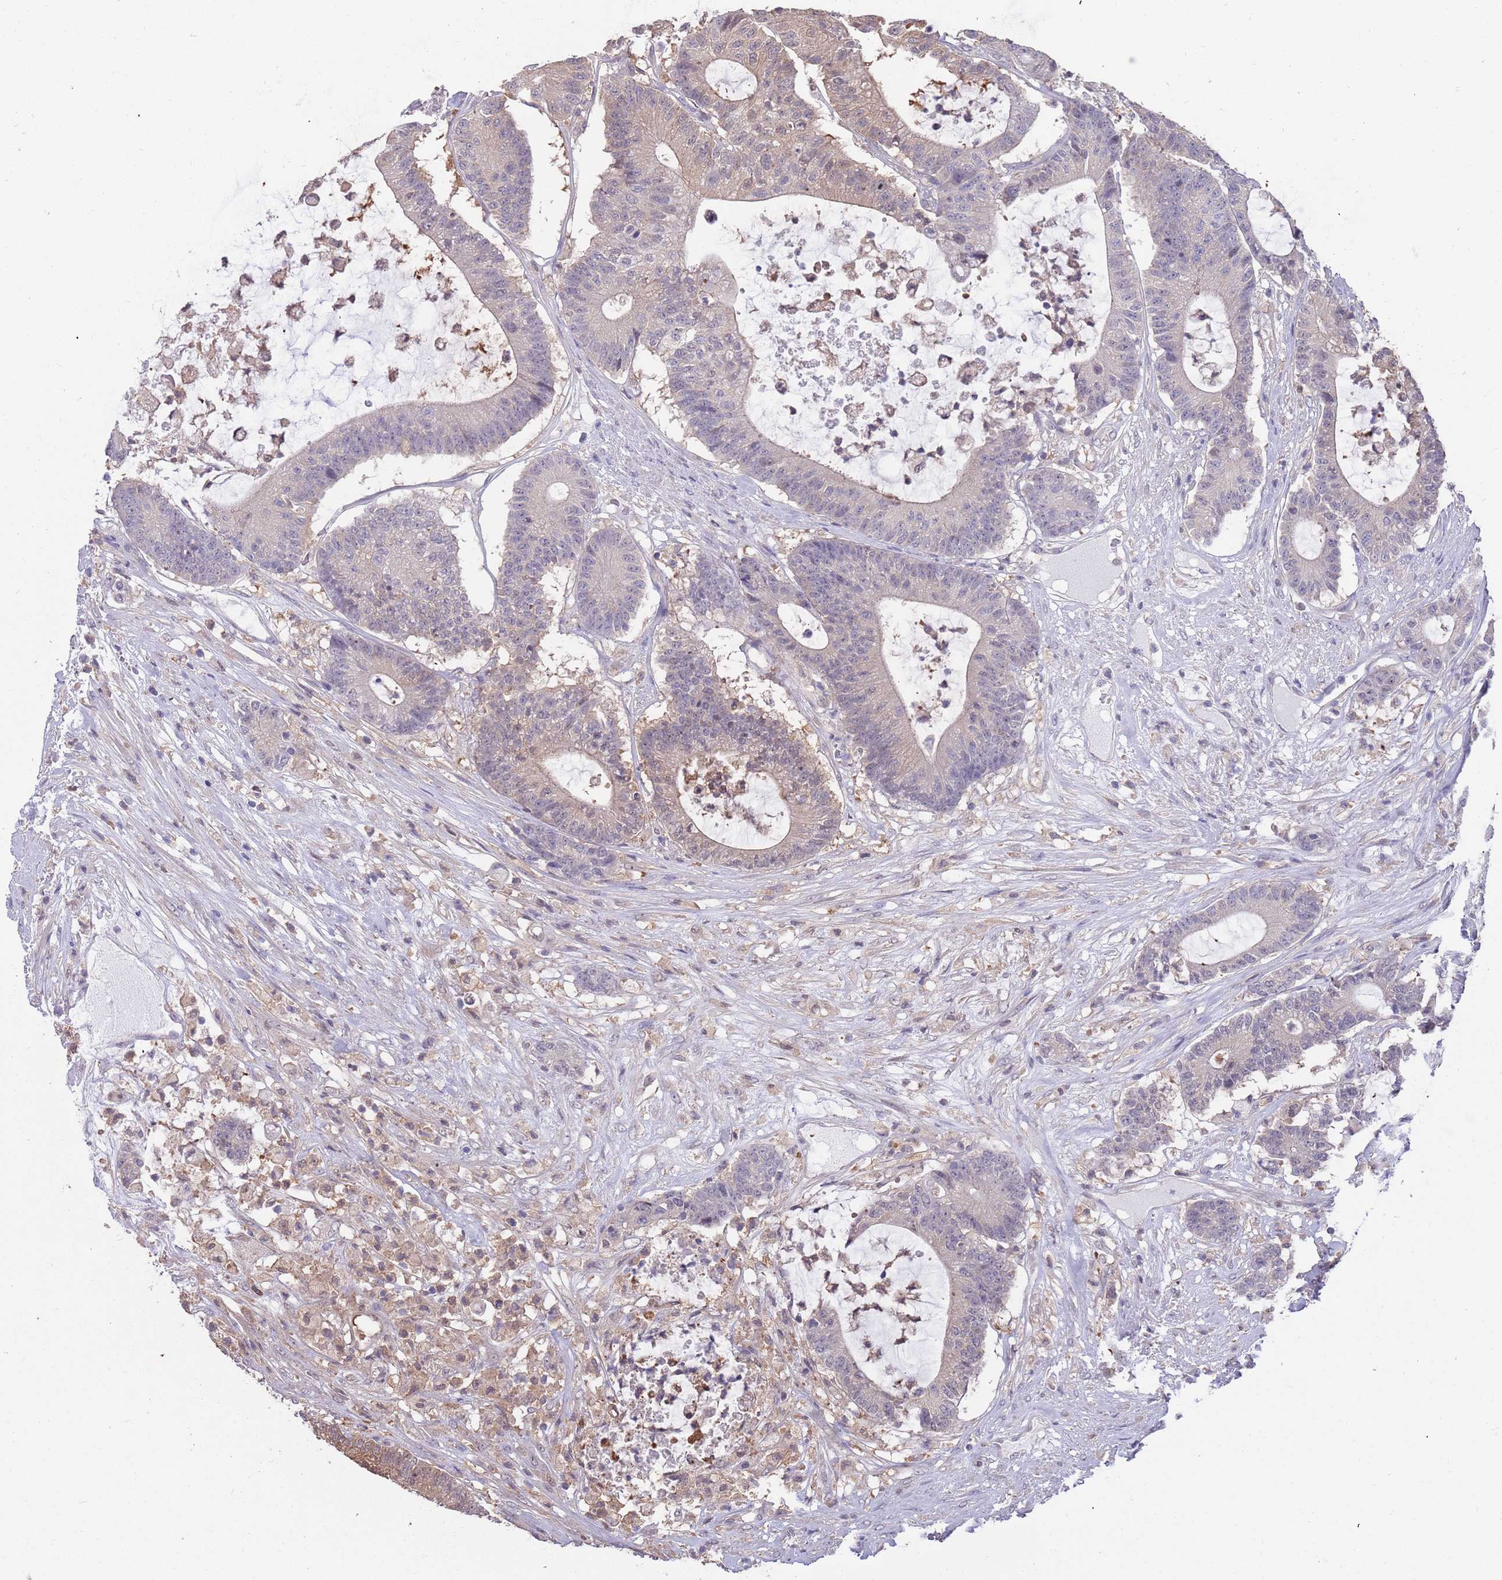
{"staining": {"intensity": "weak", "quantity": "25%-75%", "location": "cytoplasmic/membranous"}, "tissue": "colorectal cancer", "cell_type": "Tumor cells", "image_type": "cancer", "snomed": [{"axis": "morphology", "description": "Adenocarcinoma, NOS"}, {"axis": "topography", "description": "Colon"}], "caption": "This is a micrograph of immunohistochemistry (IHC) staining of colorectal cancer, which shows weak staining in the cytoplasmic/membranous of tumor cells.", "gene": "AP5S1", "patient": {"sex": "female", "age": 84}}